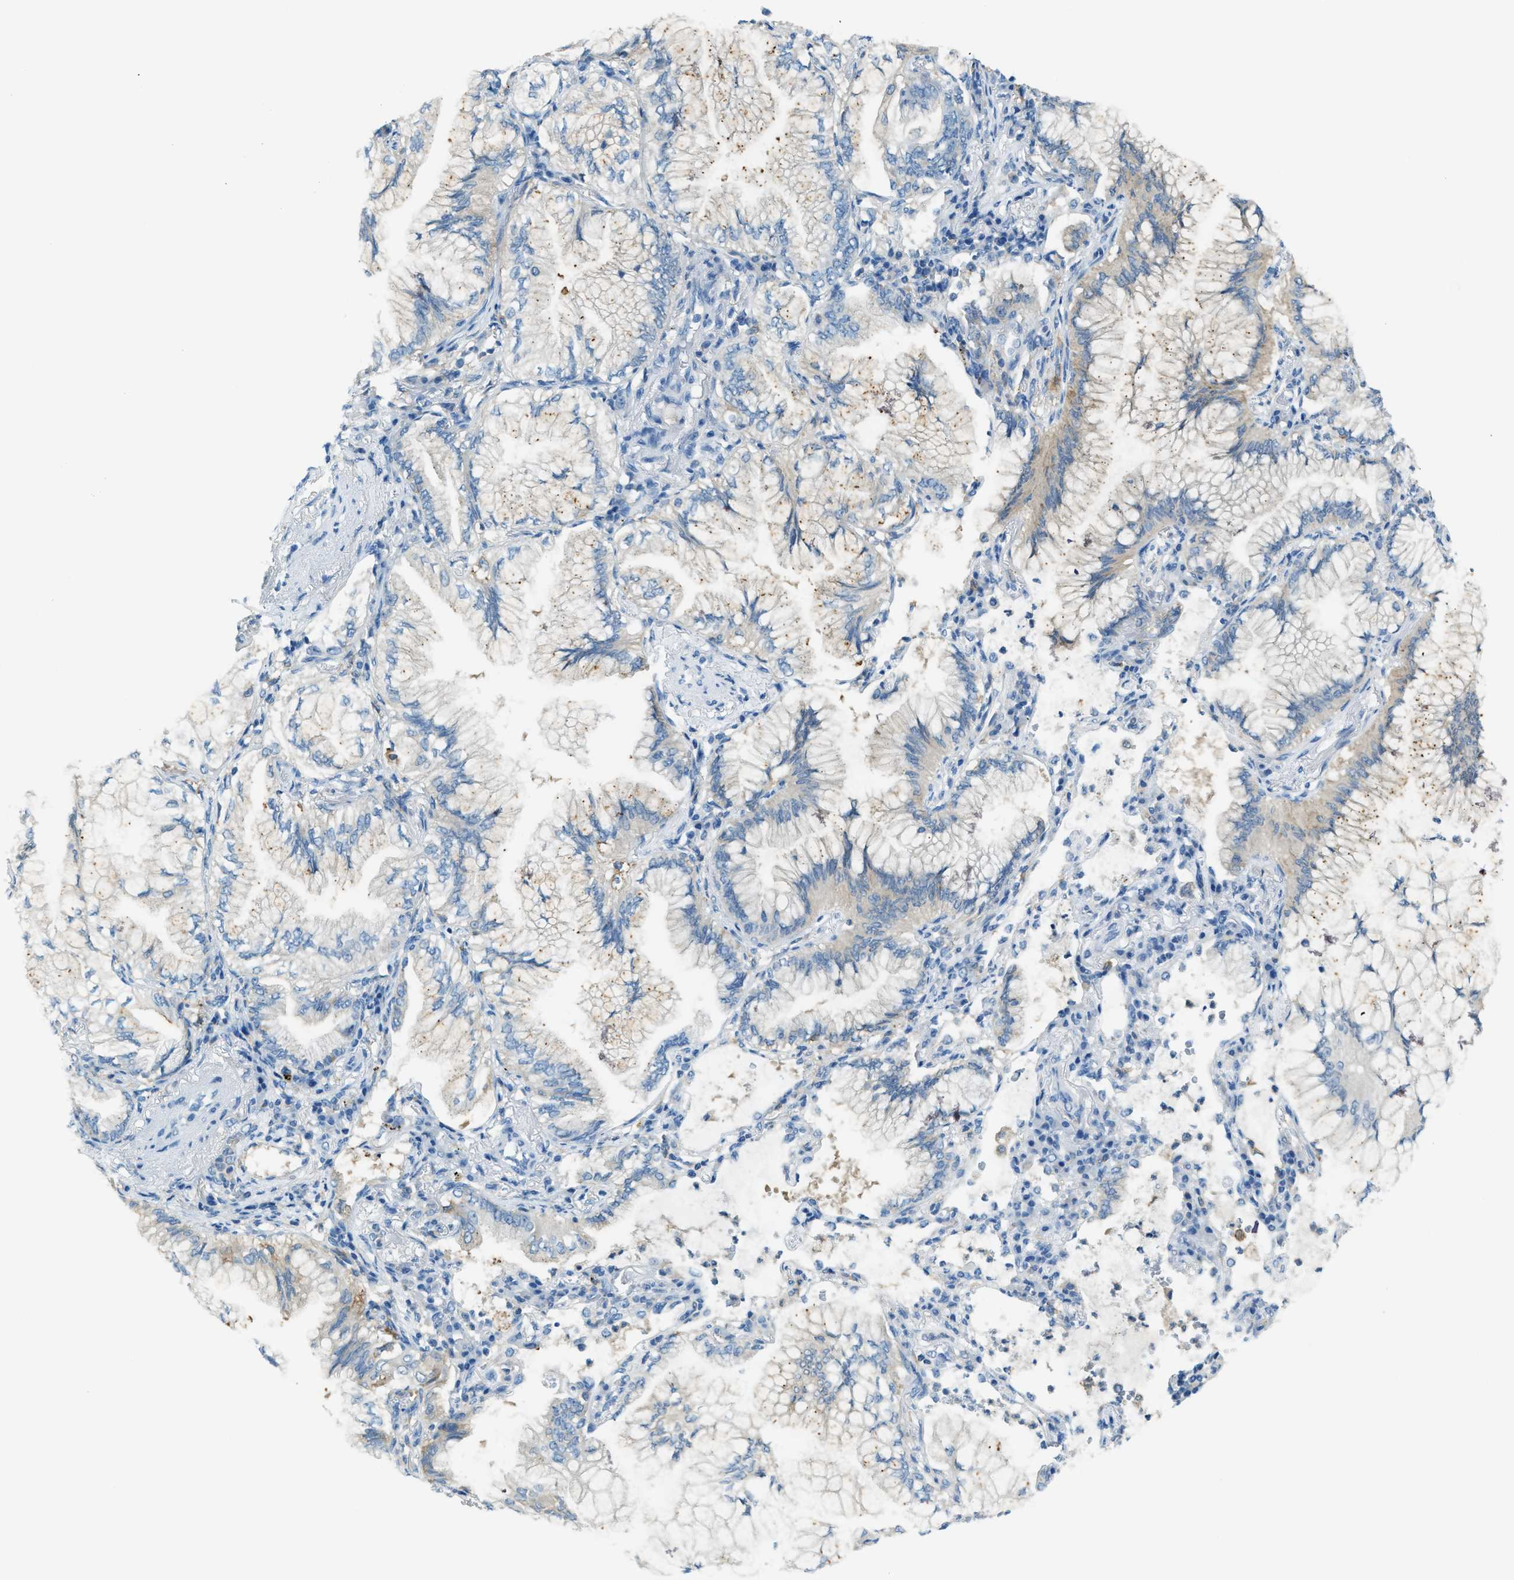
{"staining": {"intensity": "weak", "quantity": "<25%", "location": "cytoplasmic/membranous"}, "tissue": "lung cancer", "cell_type": "Tumor cells", "image_type": "cancer", "snomed": [{"axis": "morphology", "description": "Adenocarcinoma, NOS"}, {"axis": "topography", "description": "Lung"}], "caption": "Tumor cells show no significant staining in lung cancer.", "gene": "MATCAP2", "patient": {"sex": "female", "age": 70}}